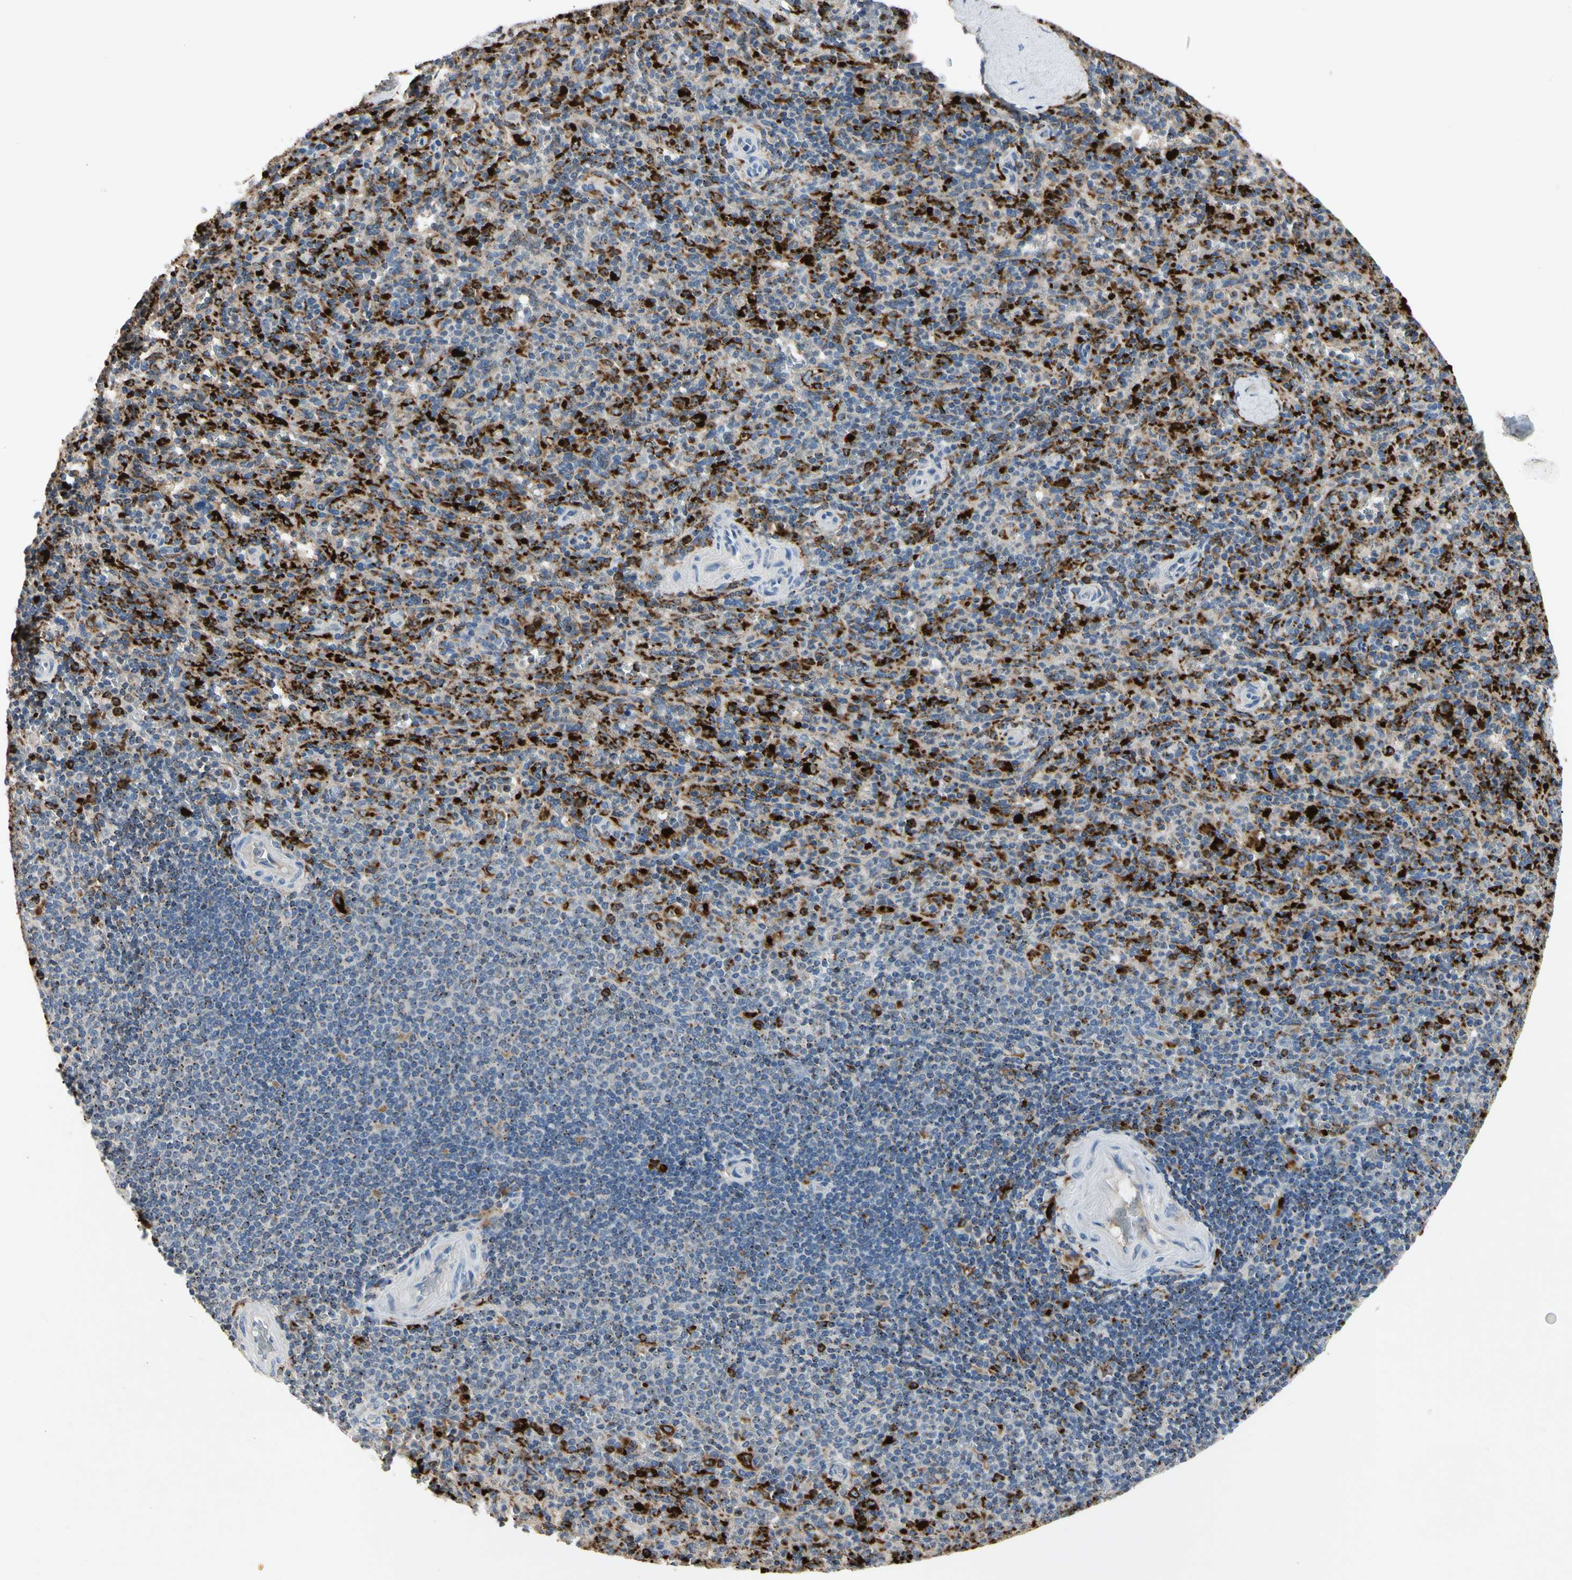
{"staining": {"intensity": "strong", "quantity": "25%-75%", "location": "cytoplasmic/membranous"}, "tissue": "spleen", "cell_type": "Cells in red pulp", "image_type": "normal", "snomed": [{"axis": "morphology", "description": "Normal tissue, NOS"}, {"axis": "topography", "description": "Spleen"}], "caption": "Strong cytoplasmic/membranous staining for a protein is seen in approximately 25%-75% of cells in red pulp of benign spleen using immunohistochemistry (IHC).", "gene": "ADA2", "patient": {"sex": "male", "age": 36}}